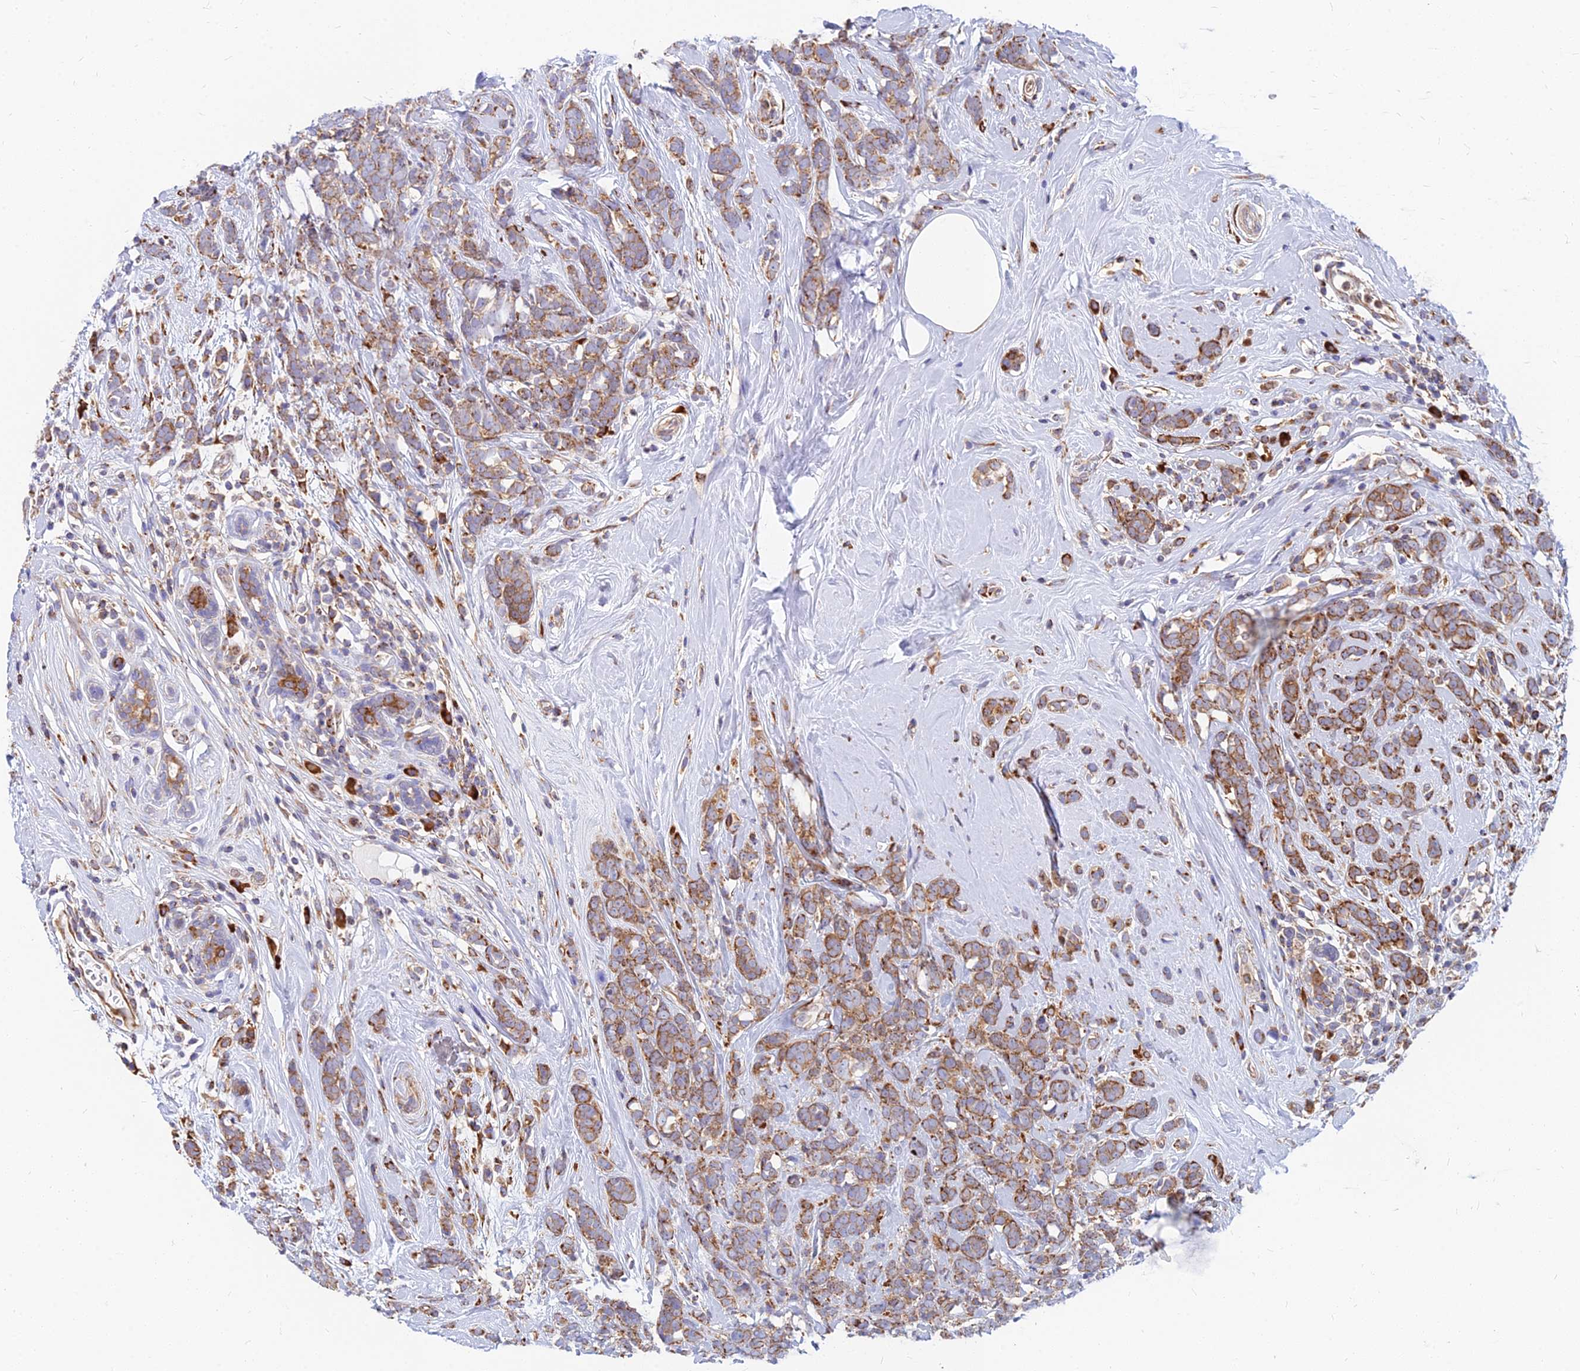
{"staining": {"intensity": "moderate", "quantity": ">75%", "location": "cytoplasmic/membranous"}, "tissue": "breast cancer", "cell_type": "Tumor cells", "image_type": "cancer", "snomed": [{"axis": "morphology", "description": "Duct carcinoma"}, {"axis": "topography", "description": "Breast"}], "caption": "There is medium levels of moderate cytoplasmic/membranous staining in tumor cells of breast cancer, as demonstrated by immunohistochemical staining (brown color).", "gene": "CCT6B", "patient": {"sex": "female", "age": 75}}